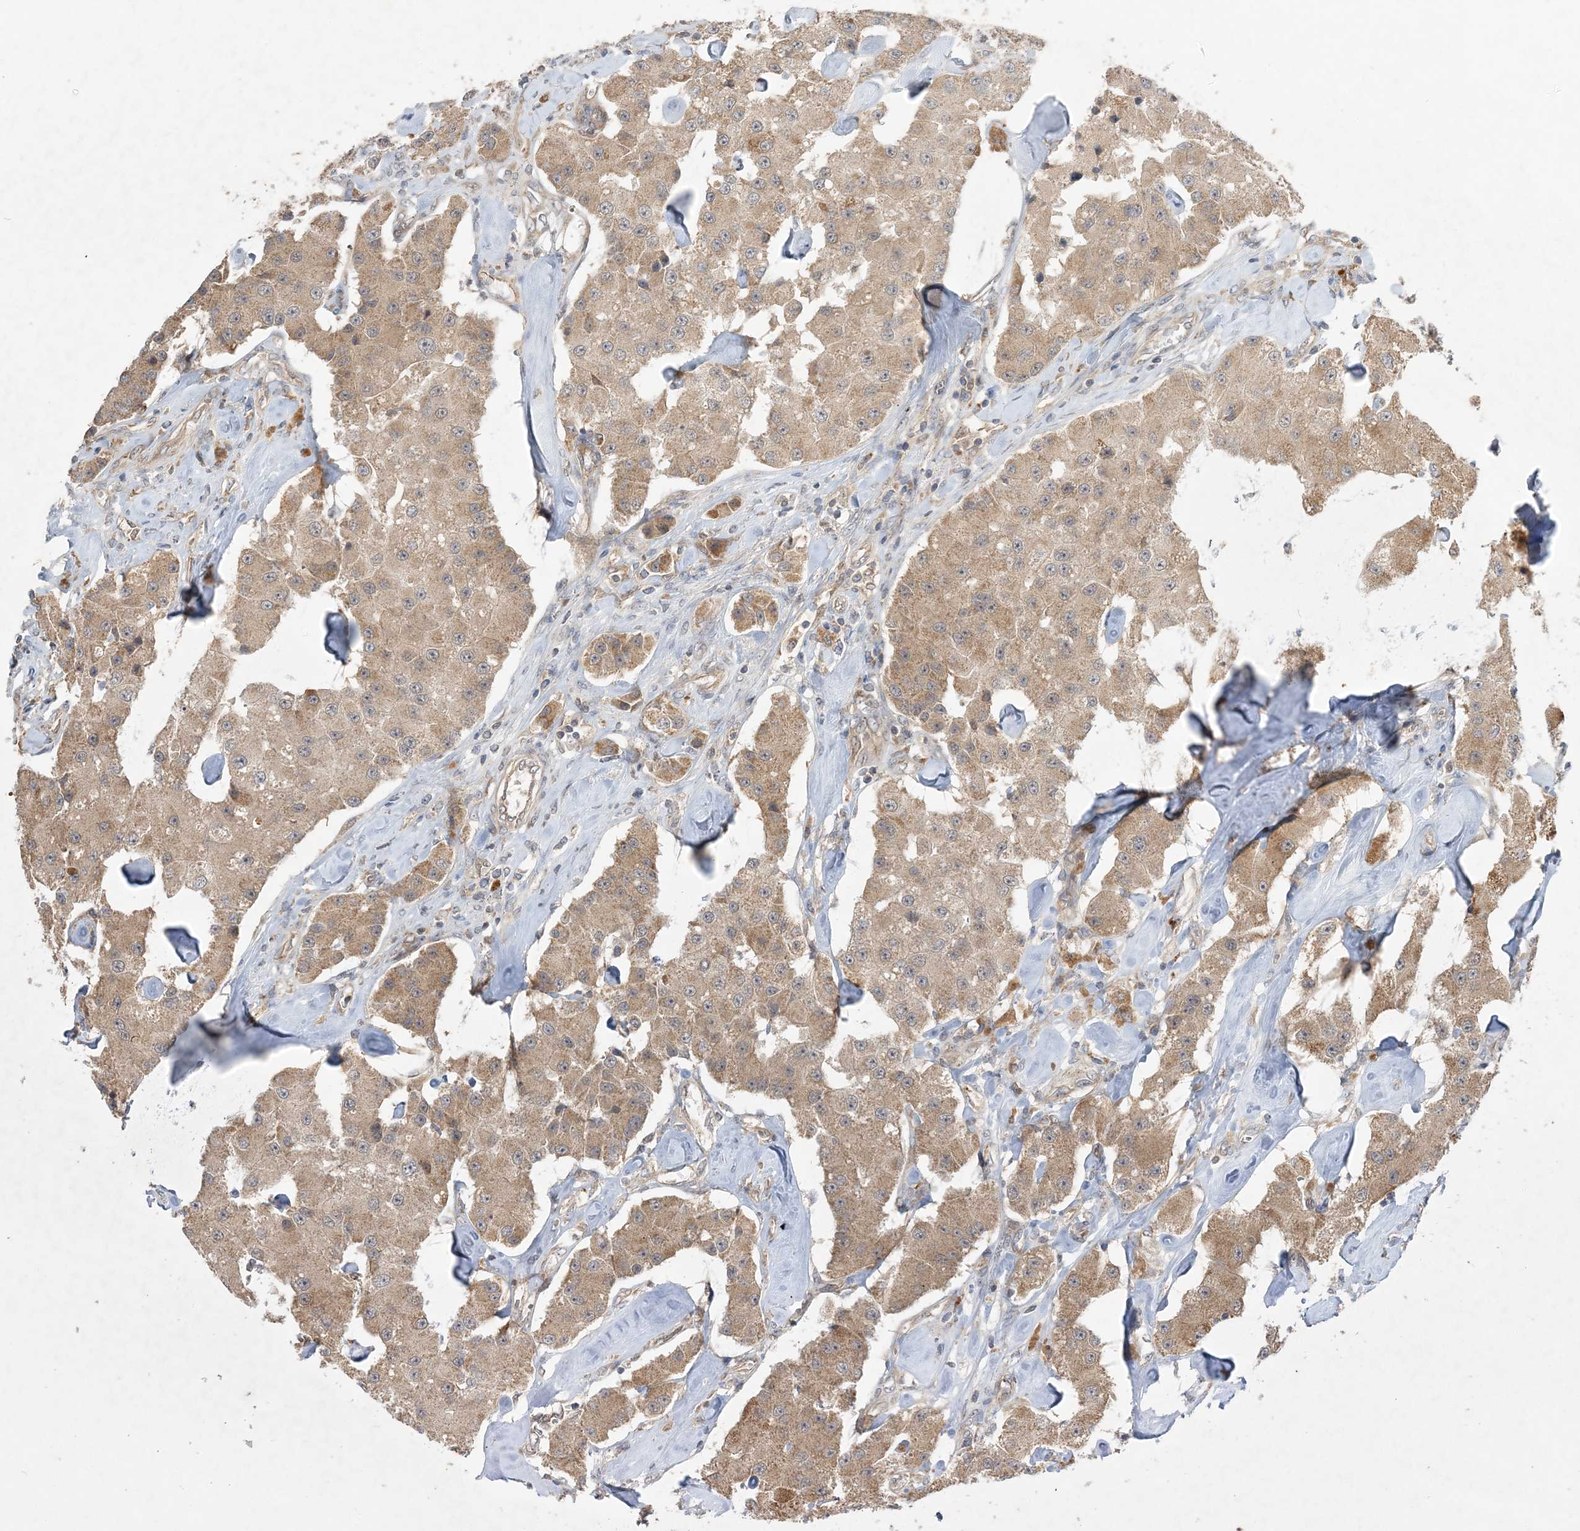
{"staining": {"intensity": "moderate", "quantity": ">75%", "location": "cytoplasmic/membranous"}, "tissue": "carcinoid", "cell_type": "Tumor cells", "image_type": "cancer", "snomed": [{"axis": "morphology", "description": "Carcinoid, malignant, NOS"}, {"axis": "topography", "description": "Pancreas"}], "caption": "Approximately >75% of tumor cells in carcinoid reveal moderate cytoplasmic/membranous protein staining as visualized by brown immunohistochemical staining.", "gene": "MMADHC", "patient": {"sex": "male", "age": 41}}